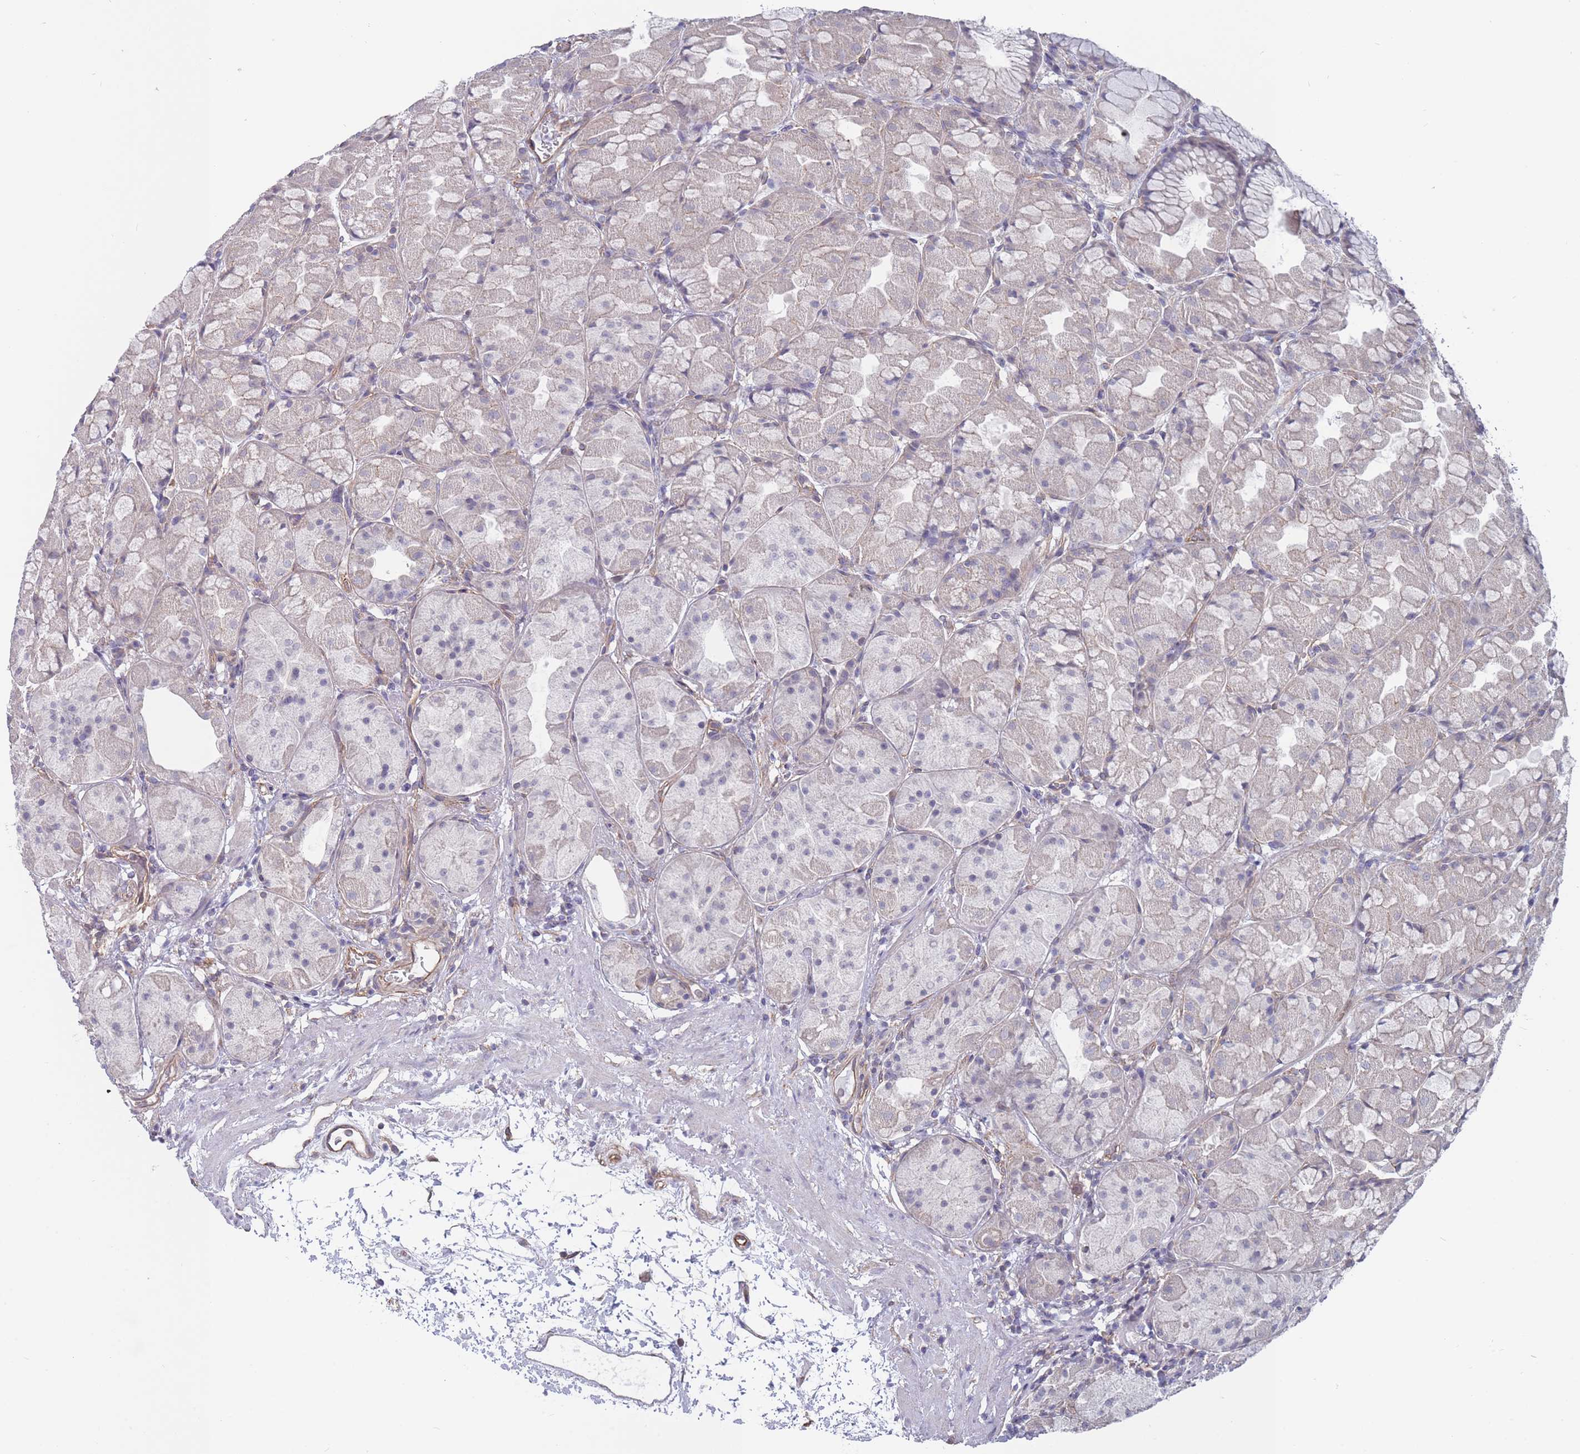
{"staining": {"intensity": "weak", "quantity": "25%-75%", "location": "cytoplasmic/membranous"}, "tissue": "stomach", "cell_type": "Glandular cells", "image_type": "normal", "snomed": [{"axis": "morphology", "description": "Normal tissue, NOS"}, {"axis": "topography", "description": "Stomach"}], "caption": "A brown stain shows weak cytoplasmic/membranous expression of a protein in glandular cells of unremarkable human stomach.", "gene": "SLC1A6", "patient": {"sex": "male", "age": 57}}